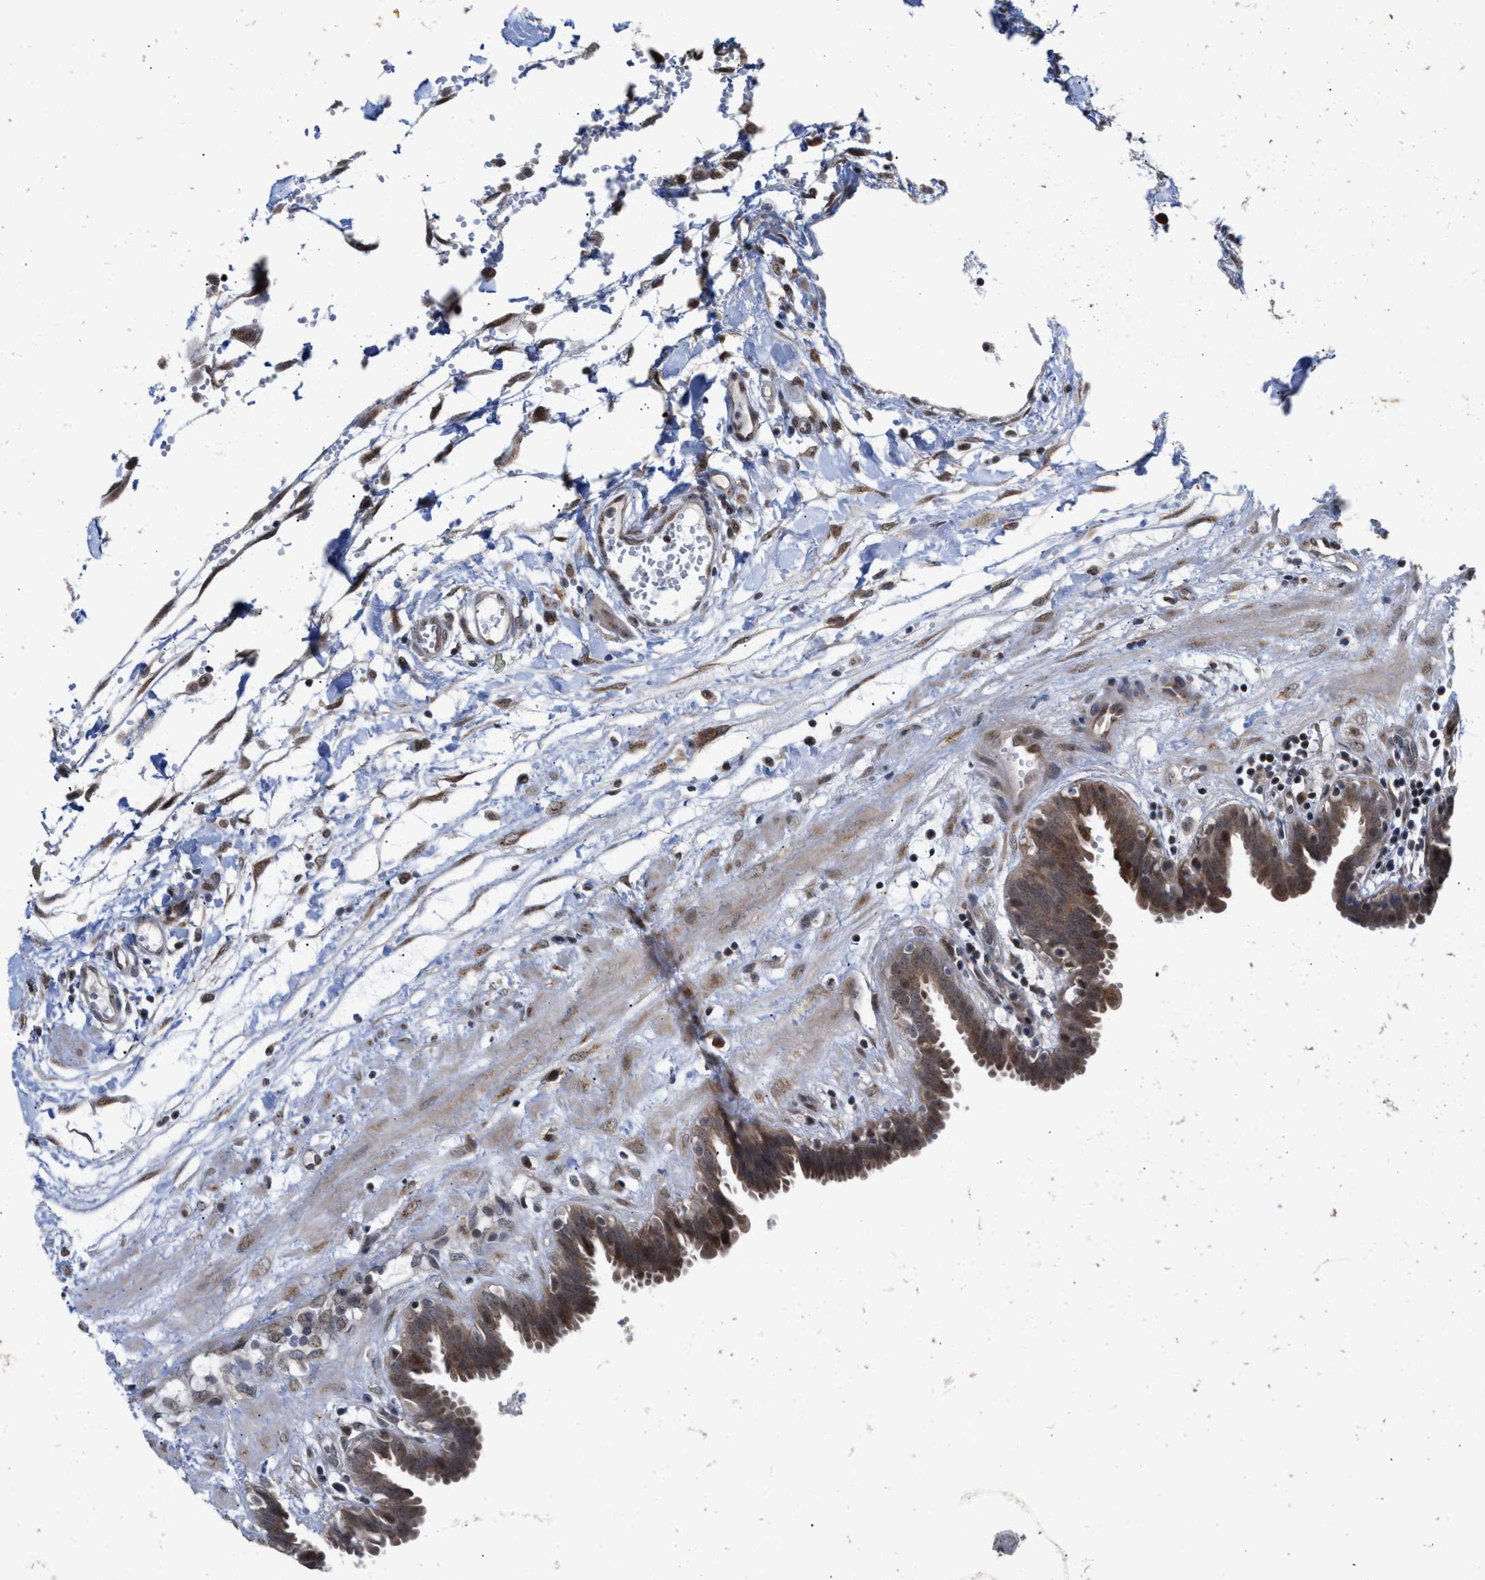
{"staining": {"intensity": "moderate", "quantity": ">75%", "location": "cytoplasmic/membranous"}, "tissue": "fallopian tube", "cell_type": "Glandular cells", "image_type": "normal", "snomed": [{"axis": "morphology", "description": "Normal tissue, NOS"}, {"axis": "topography", "description": "Fallopian tube"}, {"axis": "topography", "description": "Placenta"}], "caption": "A micrograph showing moderate cytoplasmic/membranous expression in approximately >75% of glandular cells in unremarkable fallopian tube, as visualized by brown immunohistochemical staining.", "gene": "MKNK2", "patient": {"sex": "female", "age": 32}}